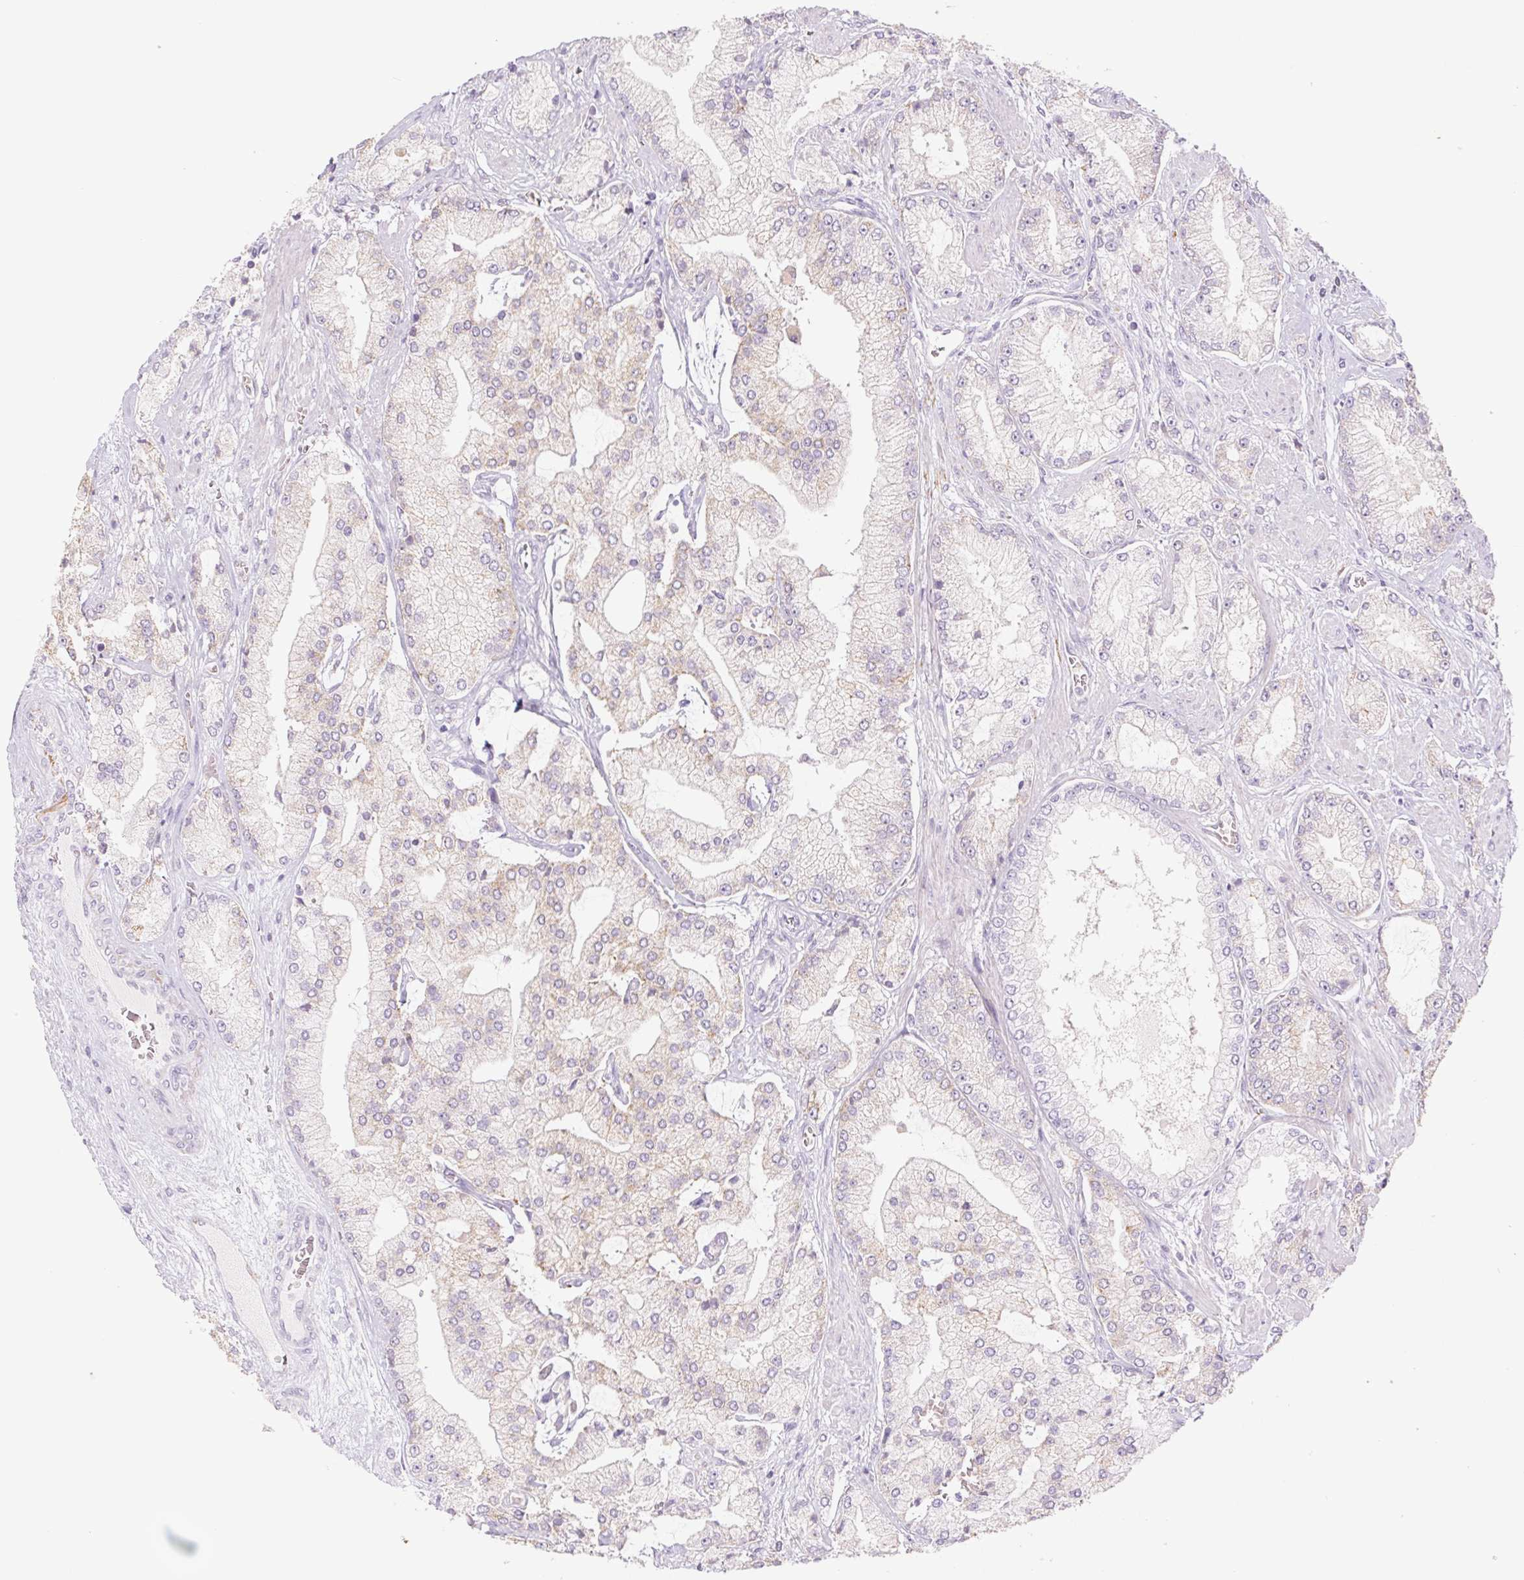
{"staining": {"intensity": "weak", "quantity": "<25%", "location": "cytoplasmic/membranous"}, "tissue": "prostate cancer", "cell_type": "Tumor cells", "image_type": "cancer", "snomed": [{"axis": "morphology", "description": "Adenocarcinoma, High grade"}, {"axis": "topography", "description": "Prostate"}], "caption": "Immunohistochemical staining of adenocarcinoma (high-grade) (prostate) exhibits no significant positivity in tumor cells.", "gene": "IGFL3", "patient": {"sex": "male", "age": 68}}